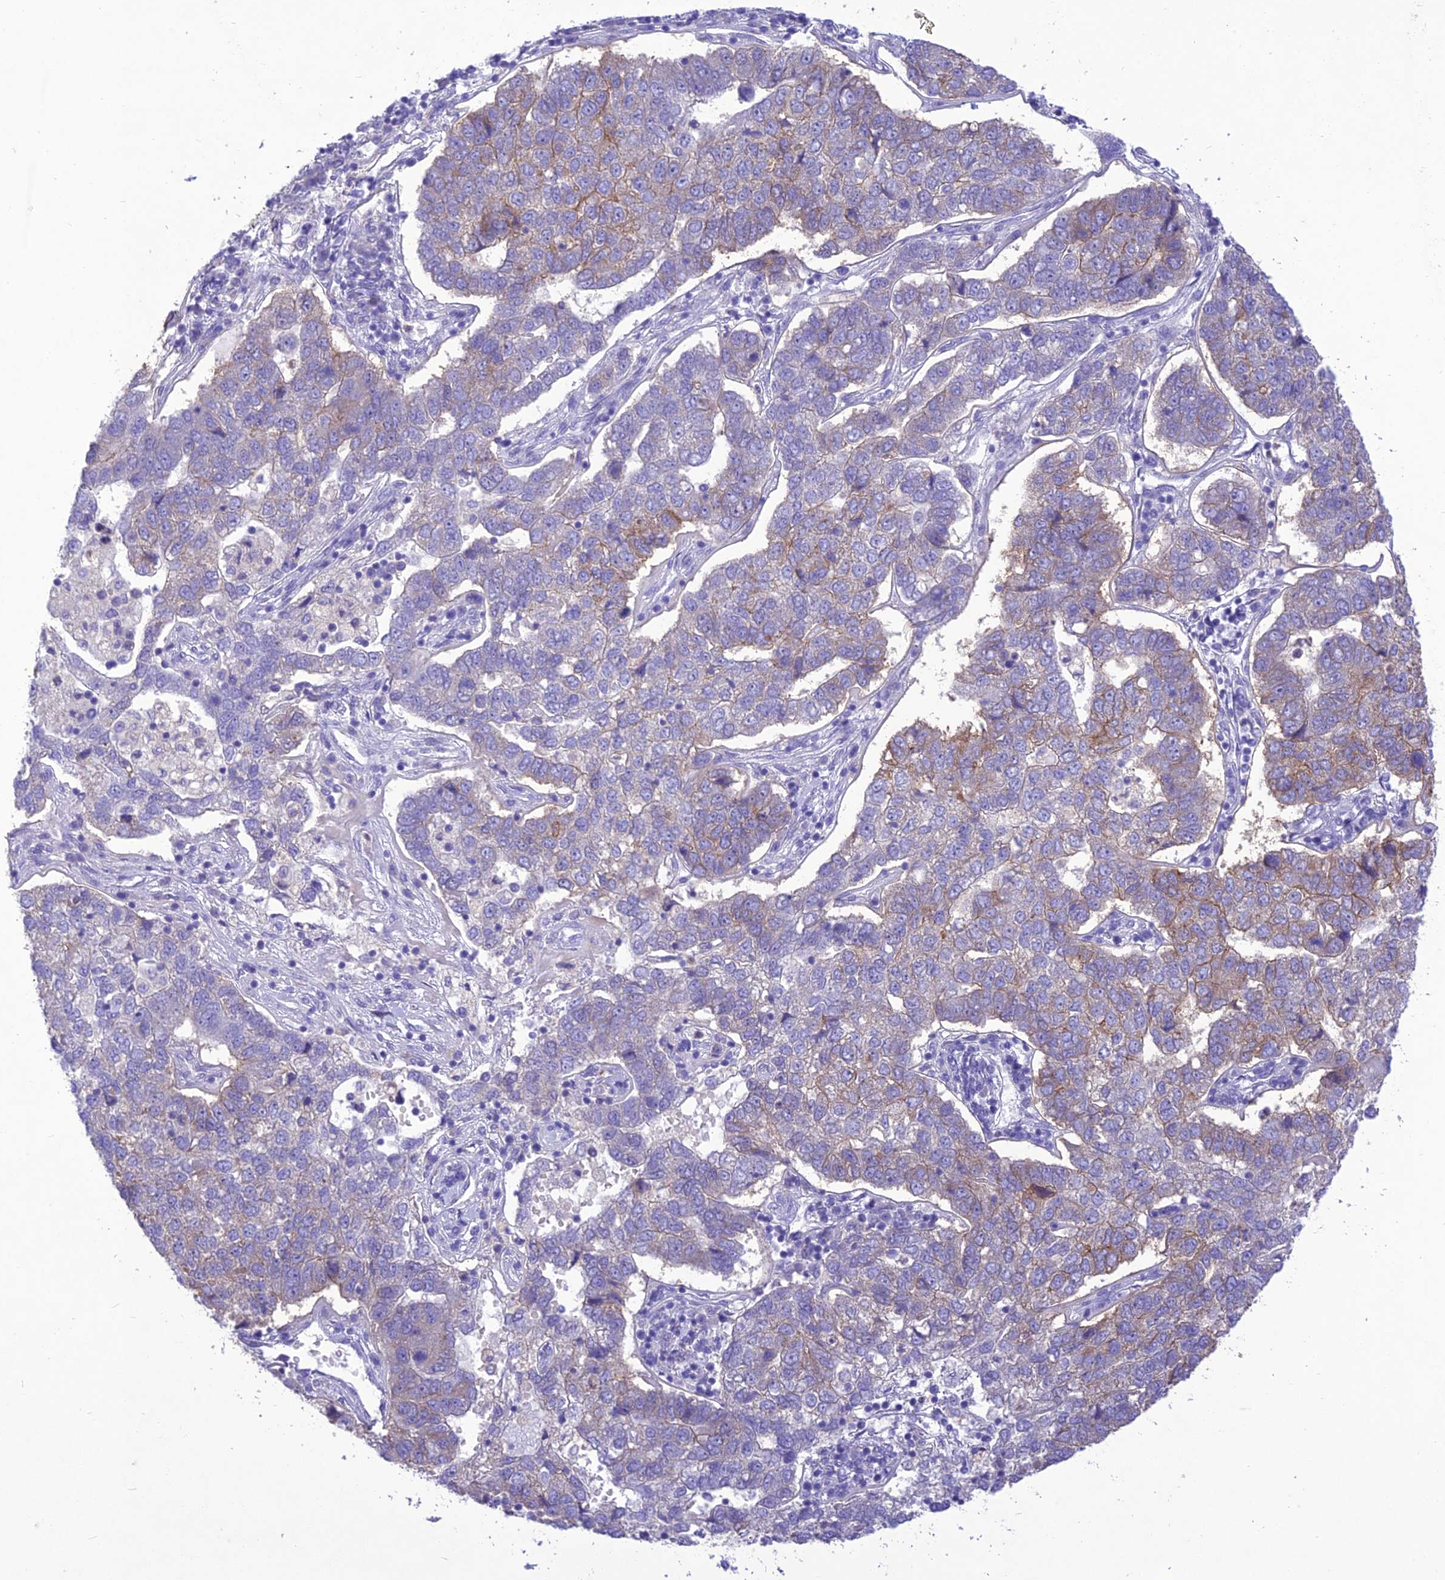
{"staining": {"intensity": "weak", "quantity": "<25%", "location": "cytoplasmic/membranous"}, "tissue": "pancreatic cancer", "cell_type": "Tumor cells", "image_type": "cancer", "snomed": [{"axis": "morphology", "description": "Adenocarcinoma, NOS"}, {"axis": "topography", "description": "Pancreas"}], "caption": "There is no significant staining in tumor cells of adenocarcinoma (pancreatic).", "gene": "SLC13A5", "patient": {"sex": "female", "age": 61}}